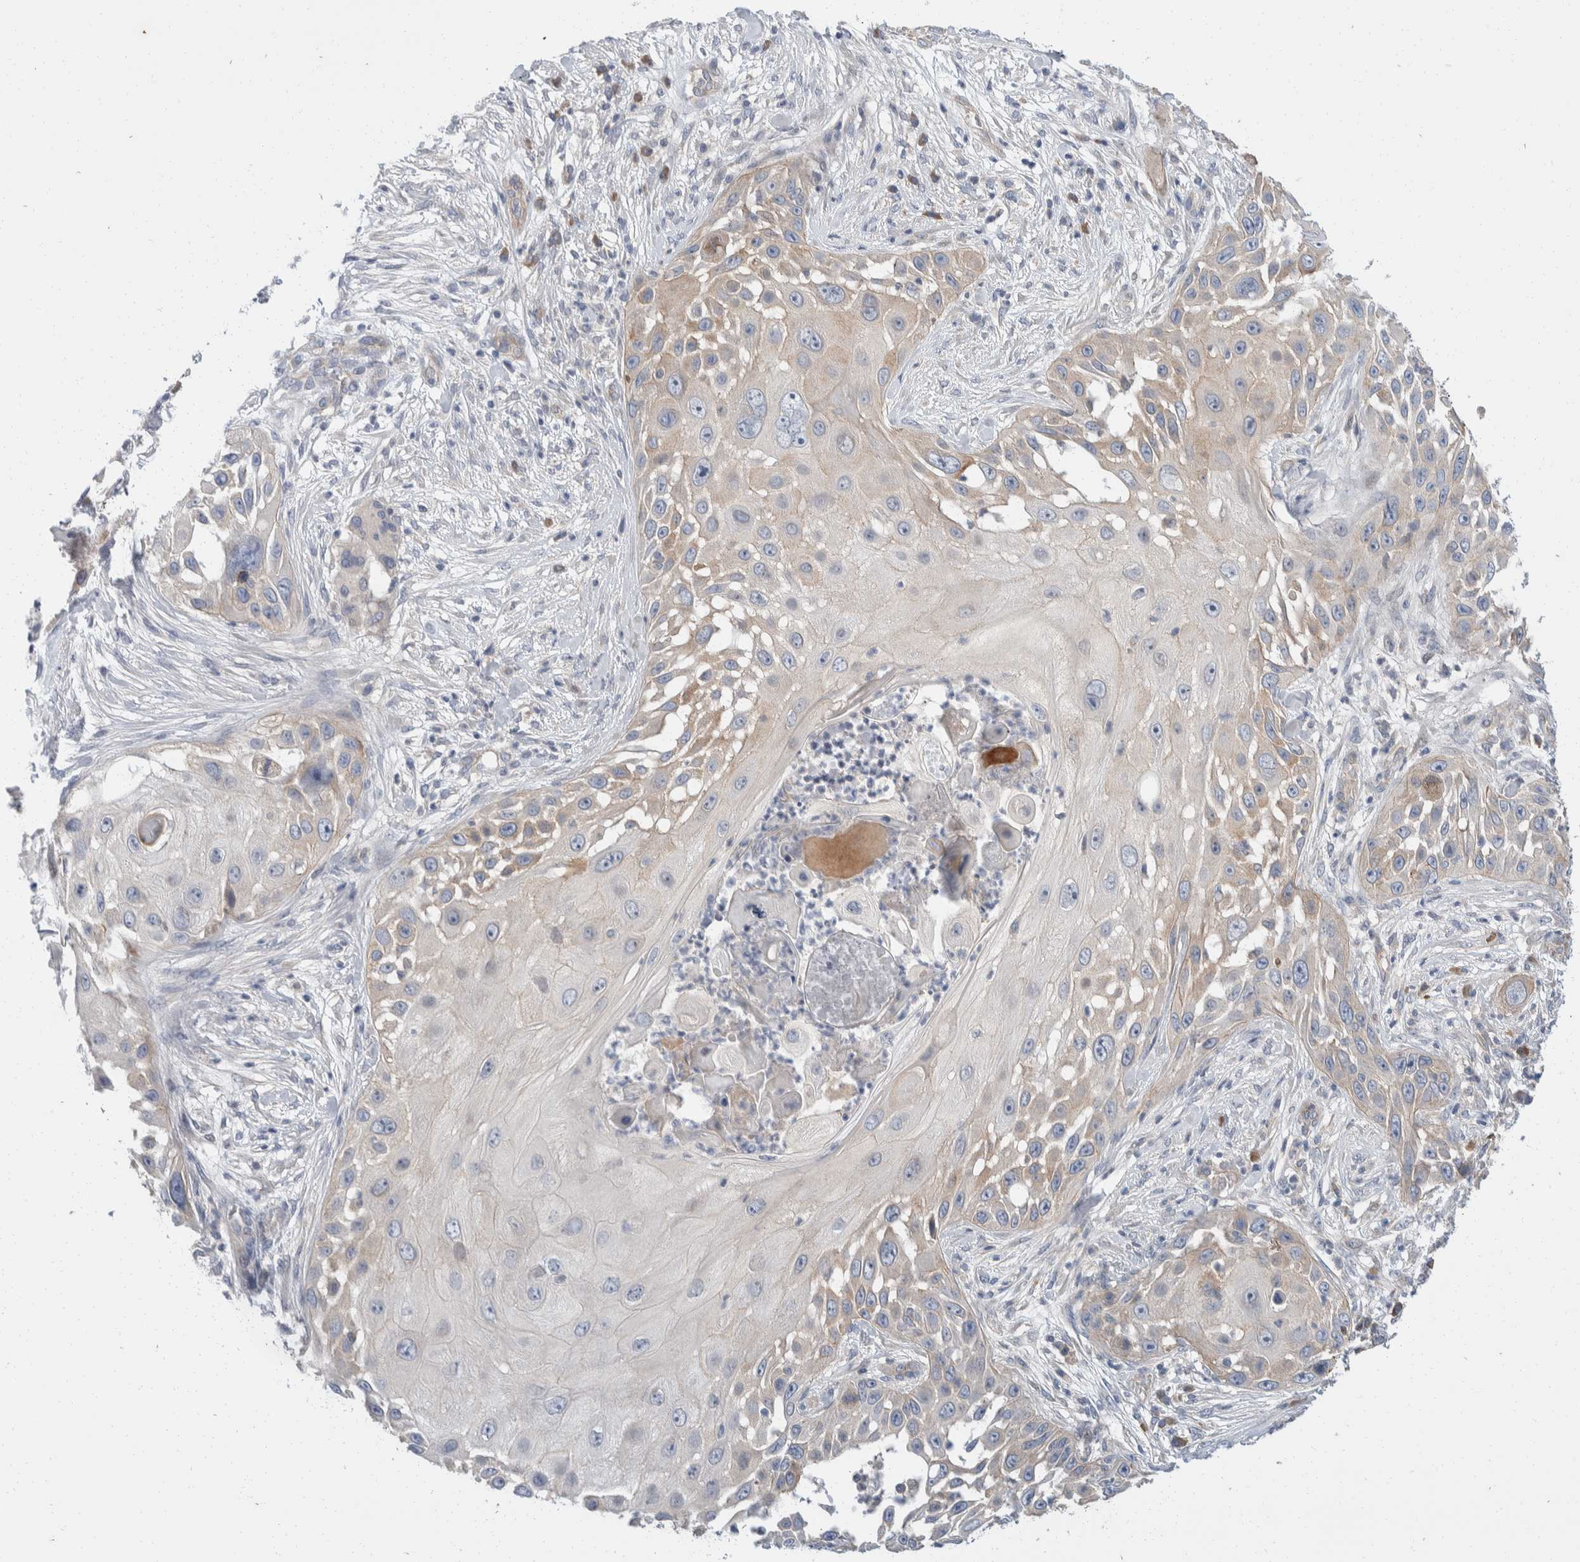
{"staining": {"intensity": "weak", "quantity": "<25%", "location": "cytoplasmic/membranous"}, "tissue": "skin cancer", "cell_type": "Tumor cells", "image_type": "cancer", "snomed": [{"axis": "morphology", "description": "Squamous cell carcinoma, NOS"}, {"axis": "topography", "description": "Skin"}], "caption": "The image displays no staining of tumor cells in skin cancer.", "gene": "ERC1", "patient": {"sex": "female", "age": 44}}